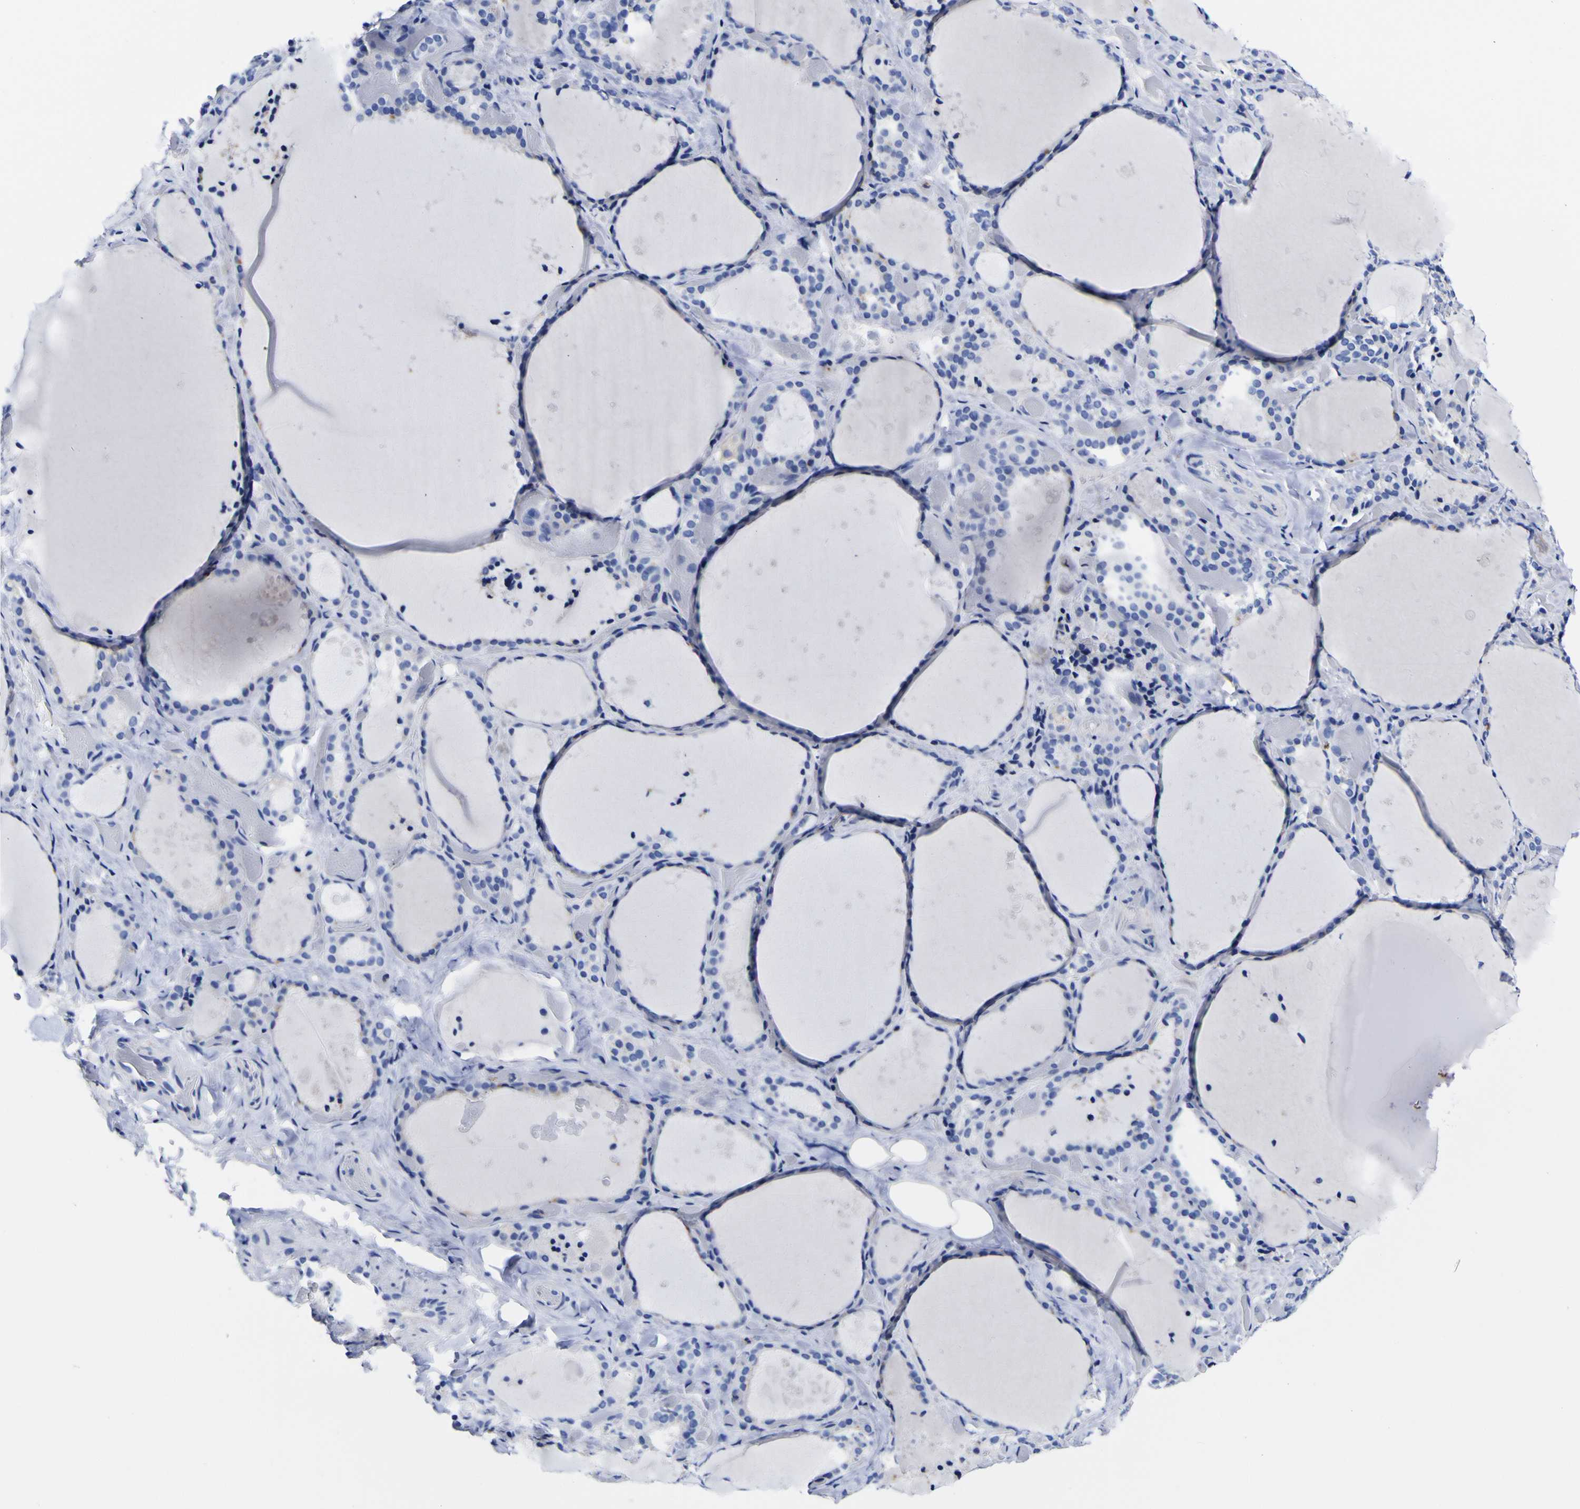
{"staining": {"intensity": "negative", "quantity": "none", "location": "none"}, "tissue": "thyroid gland", "cell_type": "Glandular cells", "image_type": "normal", "snomed": [{"axis": "morphology", "description": "Normal tissue, NOS"}, {"axis": "topography", "description": "Thyroid gland"}], "caption": "Immunohistochemical staining of unremarkable human thyroid gland displays no significant expression in glandular cells. The staining is performed using DAB brown chromogen with nuclei counter-stained in using hematoxylin.", "gene": "HLA", "patient": {"sex": "female", "age": 44}}